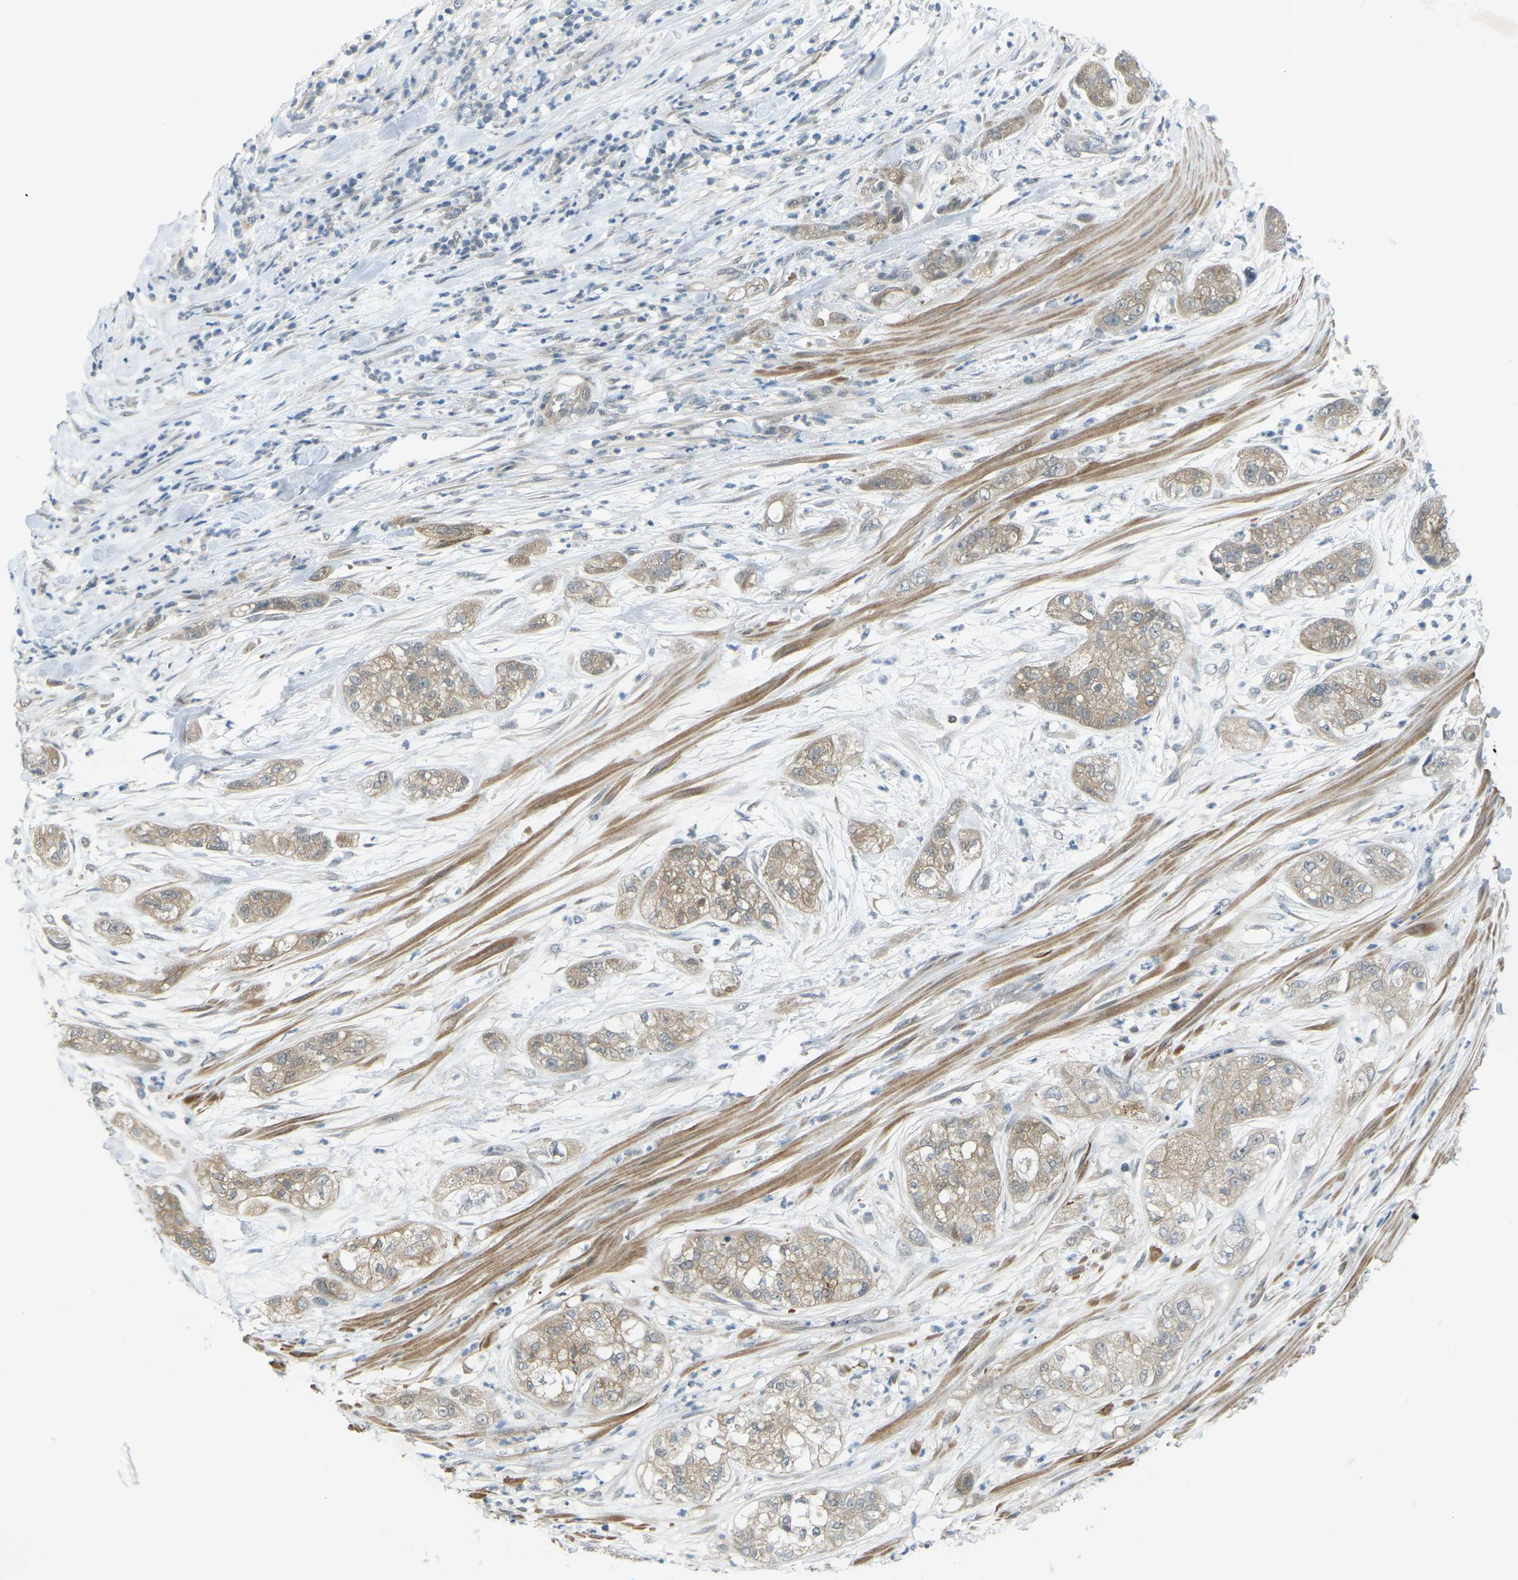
{"staining": {"intensity": "weak", "quantity": "25%-75%", "location": "cytoplasmic/membranous"}, "tissue": "pancreatic cancer", "cell_type": "Tumor cells", "image_type": "cancer", "snomed": [{"axis": "morphology", "description": "Adenocarcinoma, NOS"}, {"axis": "topography", "description": "Pancreas"}], "caption": "Immunohistochemical staining of pancreatic adenocarcinoma displays weak cytoplasmic/membranous protein positivity in approximately 25%-75% of tumor cells. (DAB IHC with brightfield microscopy, high magnification).", "gene": "RTN3", "patient": {"sex": "female", "age": 78}}